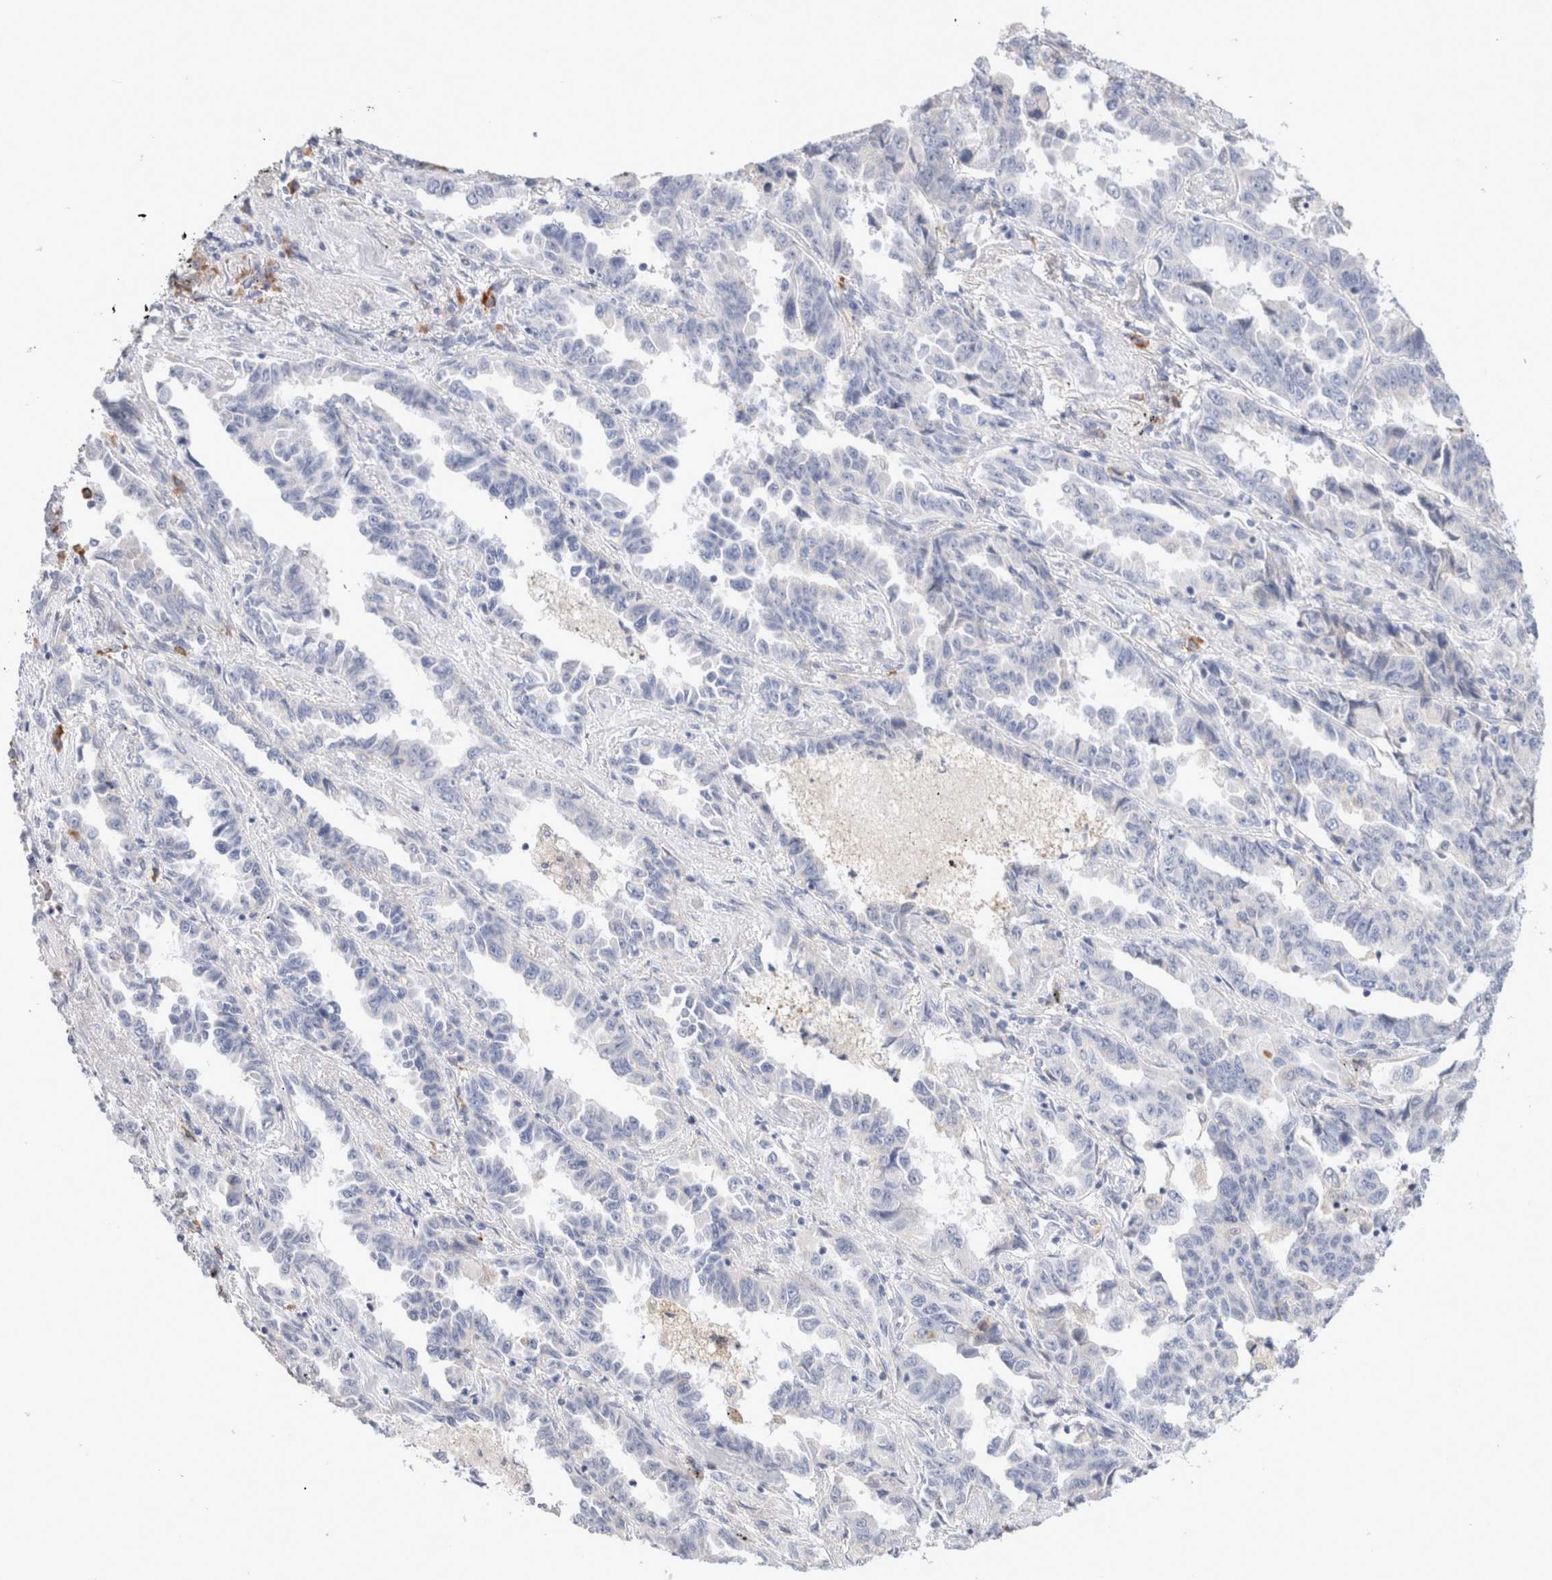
{"staining": {"intensity": "negative", "quantity": "none", "location": "none"}, "tissue": "lung cancer", "cell_type": "Tumor cells", "image_type": "cancer", "snomed": [{"axis": "morphology", "description": "Adenocarcinoma, NOS"}, {"axis": "topography", "description": "Lung"}], "caption": "Micrograph shows no protein expression in tumor cells of lung adenocarcinoma tissue.", "gene": "GADD45G", "patient": {"sex": "female", "age": 51}}